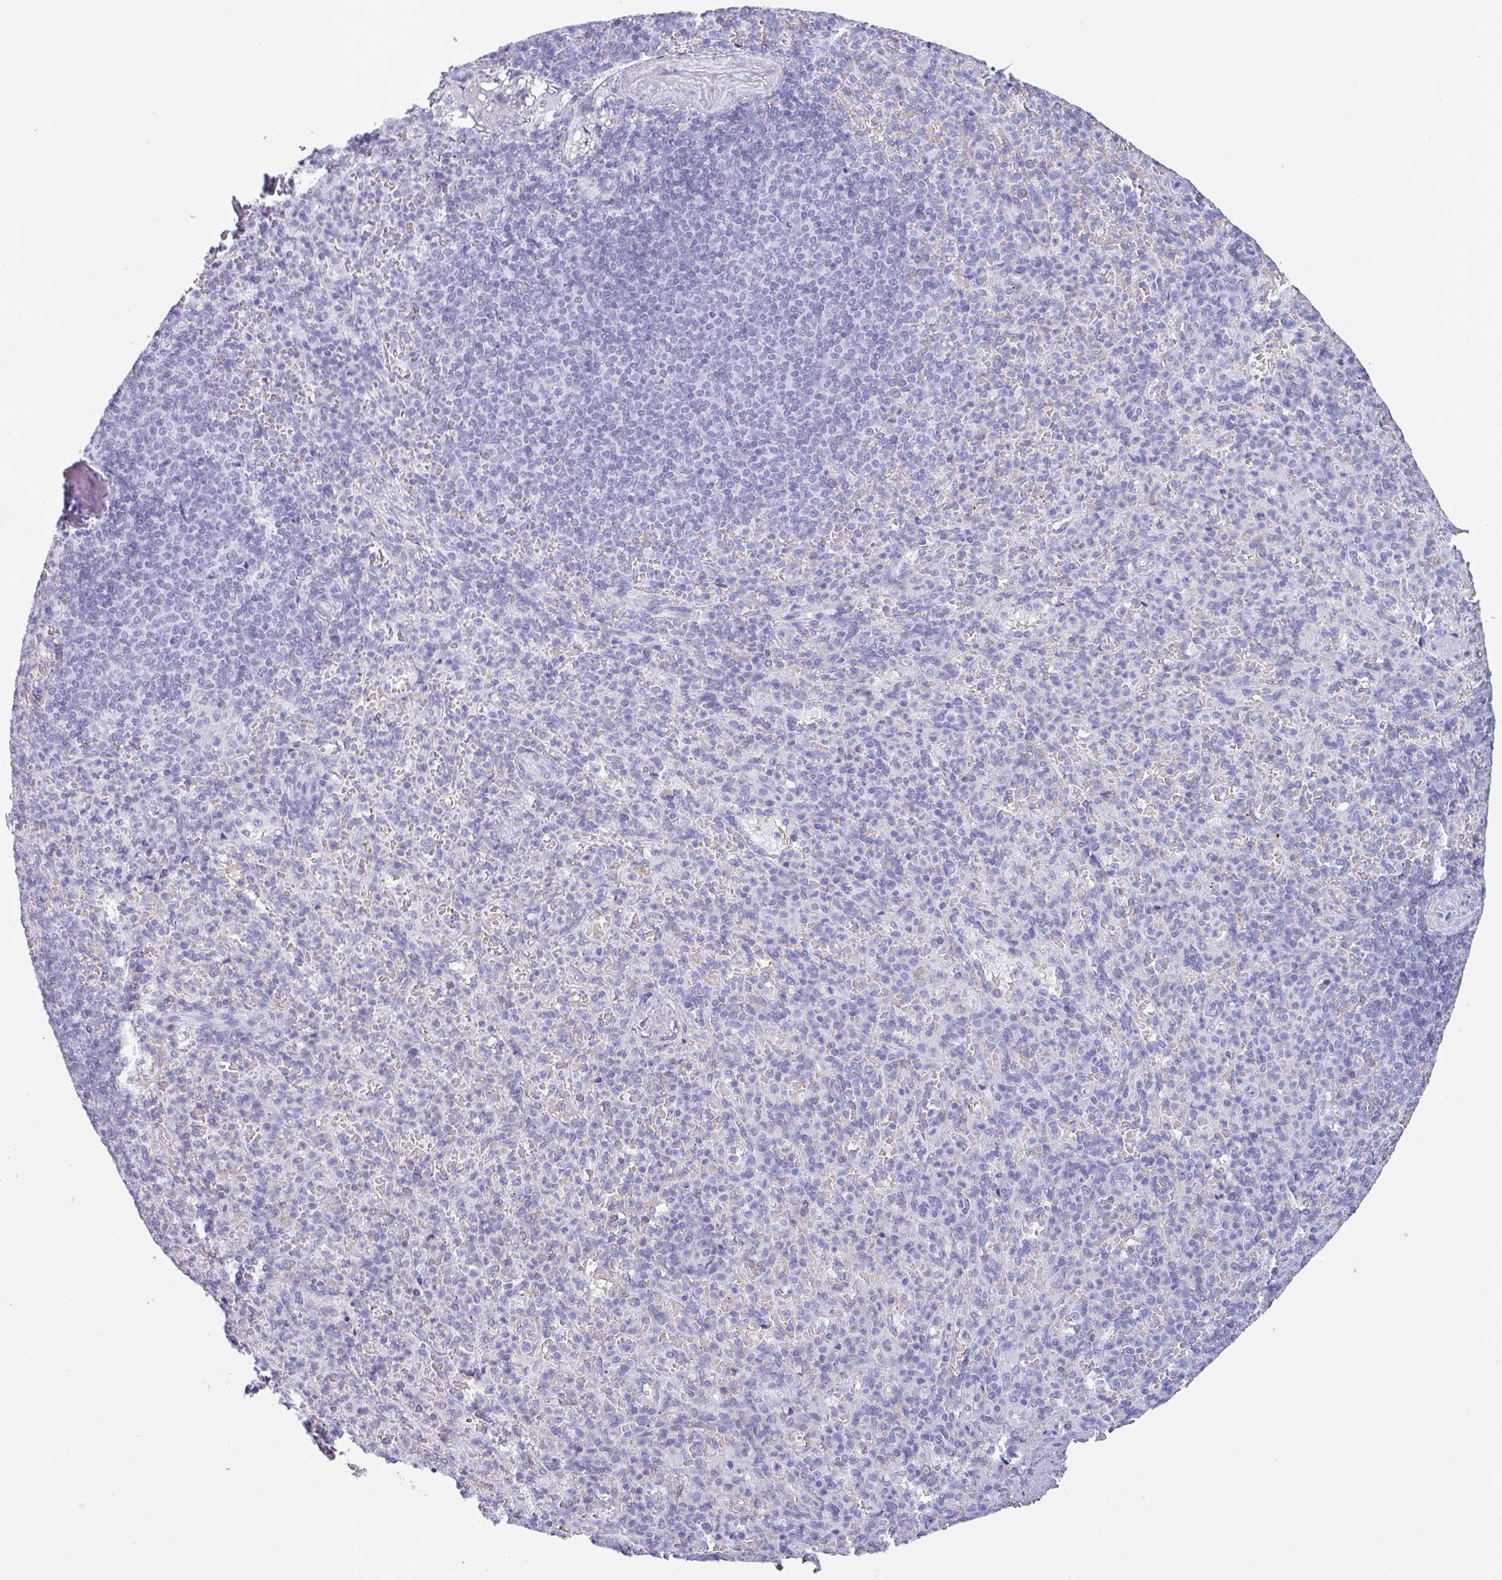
{"staining": {"intensity": "negative", "quantity": "none", "location": "none"}, "tissue": "spleen", "cell_type": "Cells in red pulp", "image_type": "normal", "snomed": [{"axis": "morphology", "description": "Normal tissue, NOS"}, {"axis": "topography", "description": "Spleen"}], "caption": "The immunohistochemistry (IHC) micrograph has no significant expression in cells in red pulp of spleen.", "gene": "CRYBB2", "patient": {"sex": "female", "age": 74}}